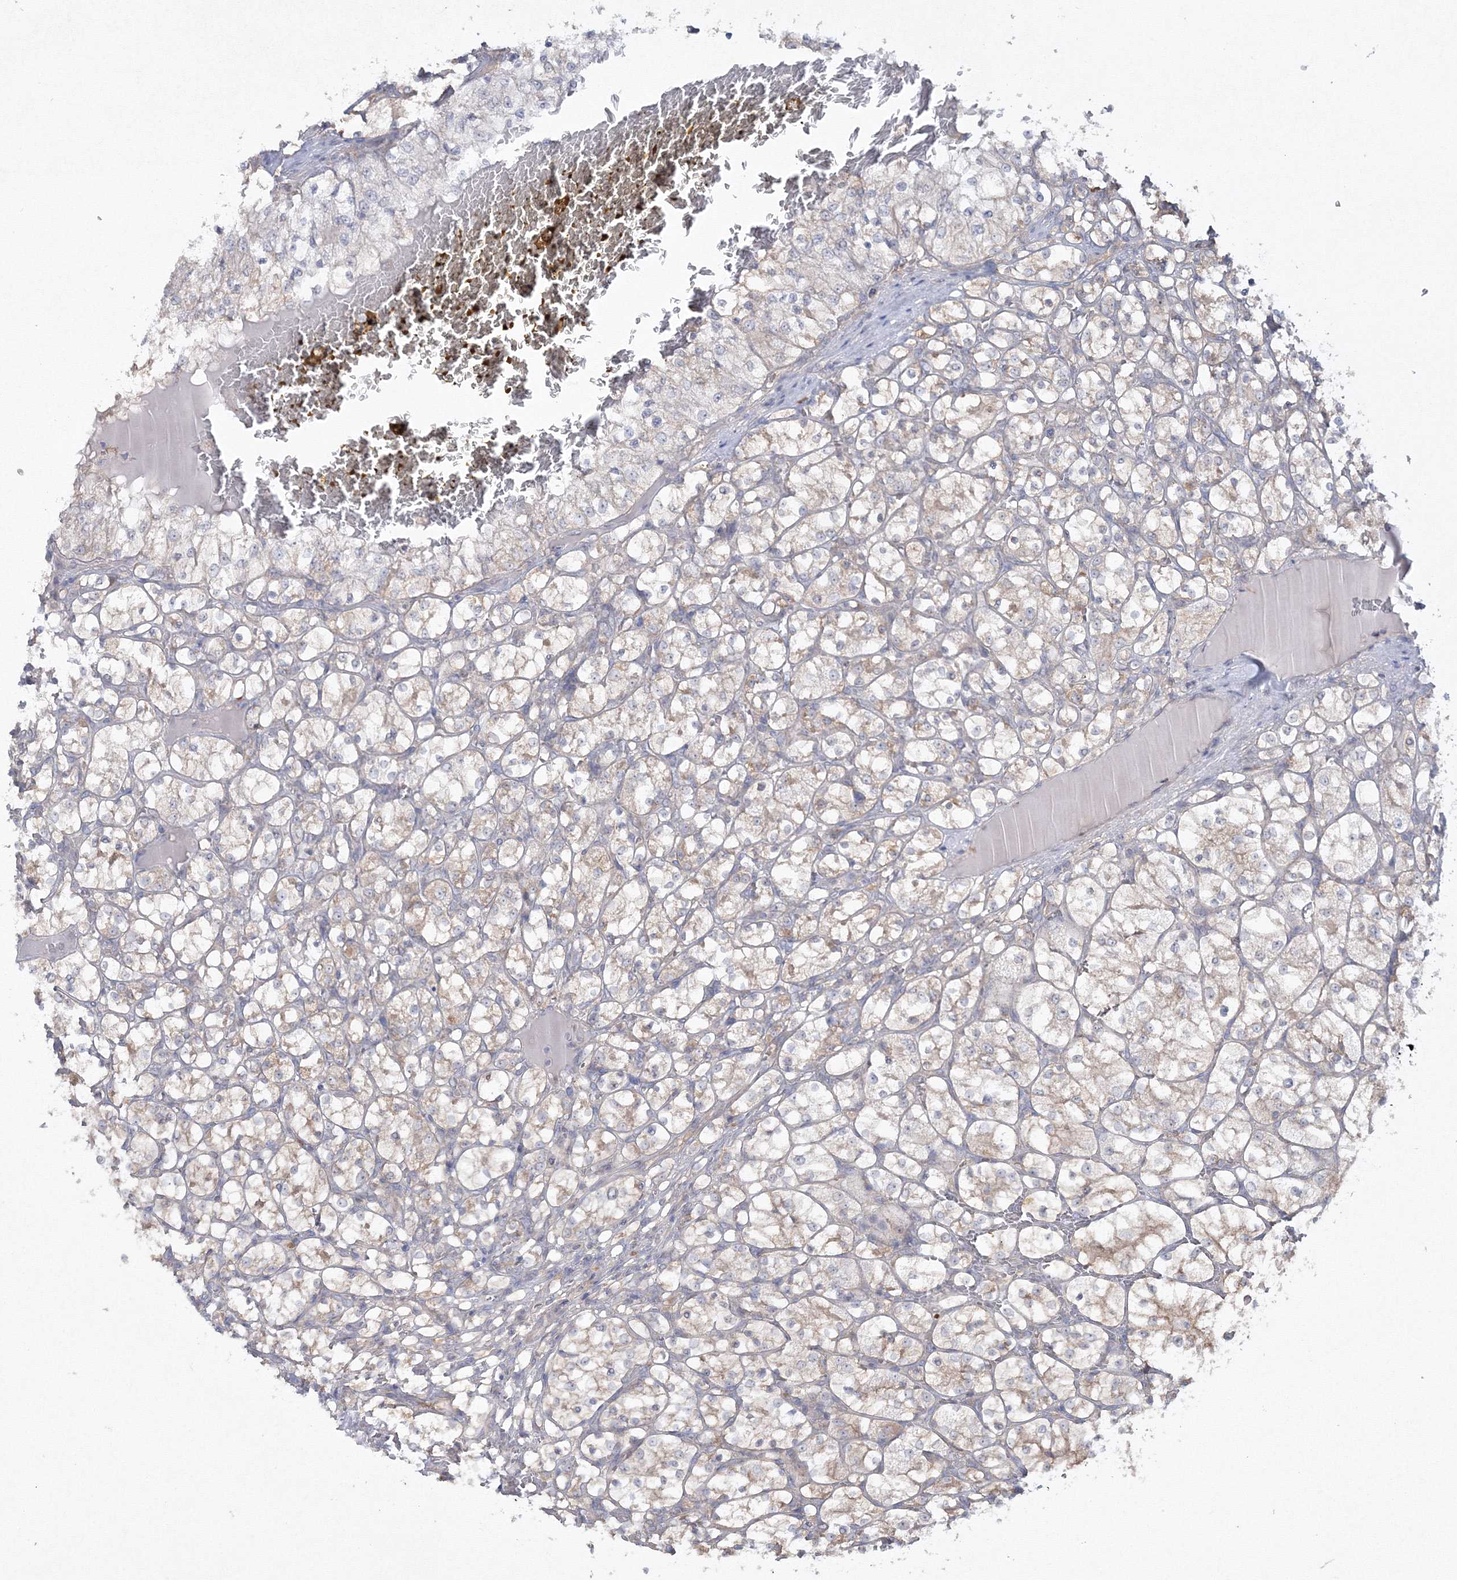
{"staining": {"intensity": "weak", "quantity": "25%-75%", "location": "cytoplasmic/membranous"}, "tissue": "renal cancer", "cell_type": "Tumor cells", "image_type": "cancer", "snomed": [{"axis": "morphology", "description": "Adenocarcinoma, NOS"}, {"axis": "topography", "description": "Kidney"}], "caption": "IHC histopathology image of neoplastic tissue: renal cancer stained using immunohistochemistry (IHC) displays low levels of weak protein expression localized specifically in the cytoplasmic/membranous of tumor cells, appearing as a cytoplasmic/membranous brown color.", "gene": "IPMK", "patient": {"sex": "female", "age": 69}}